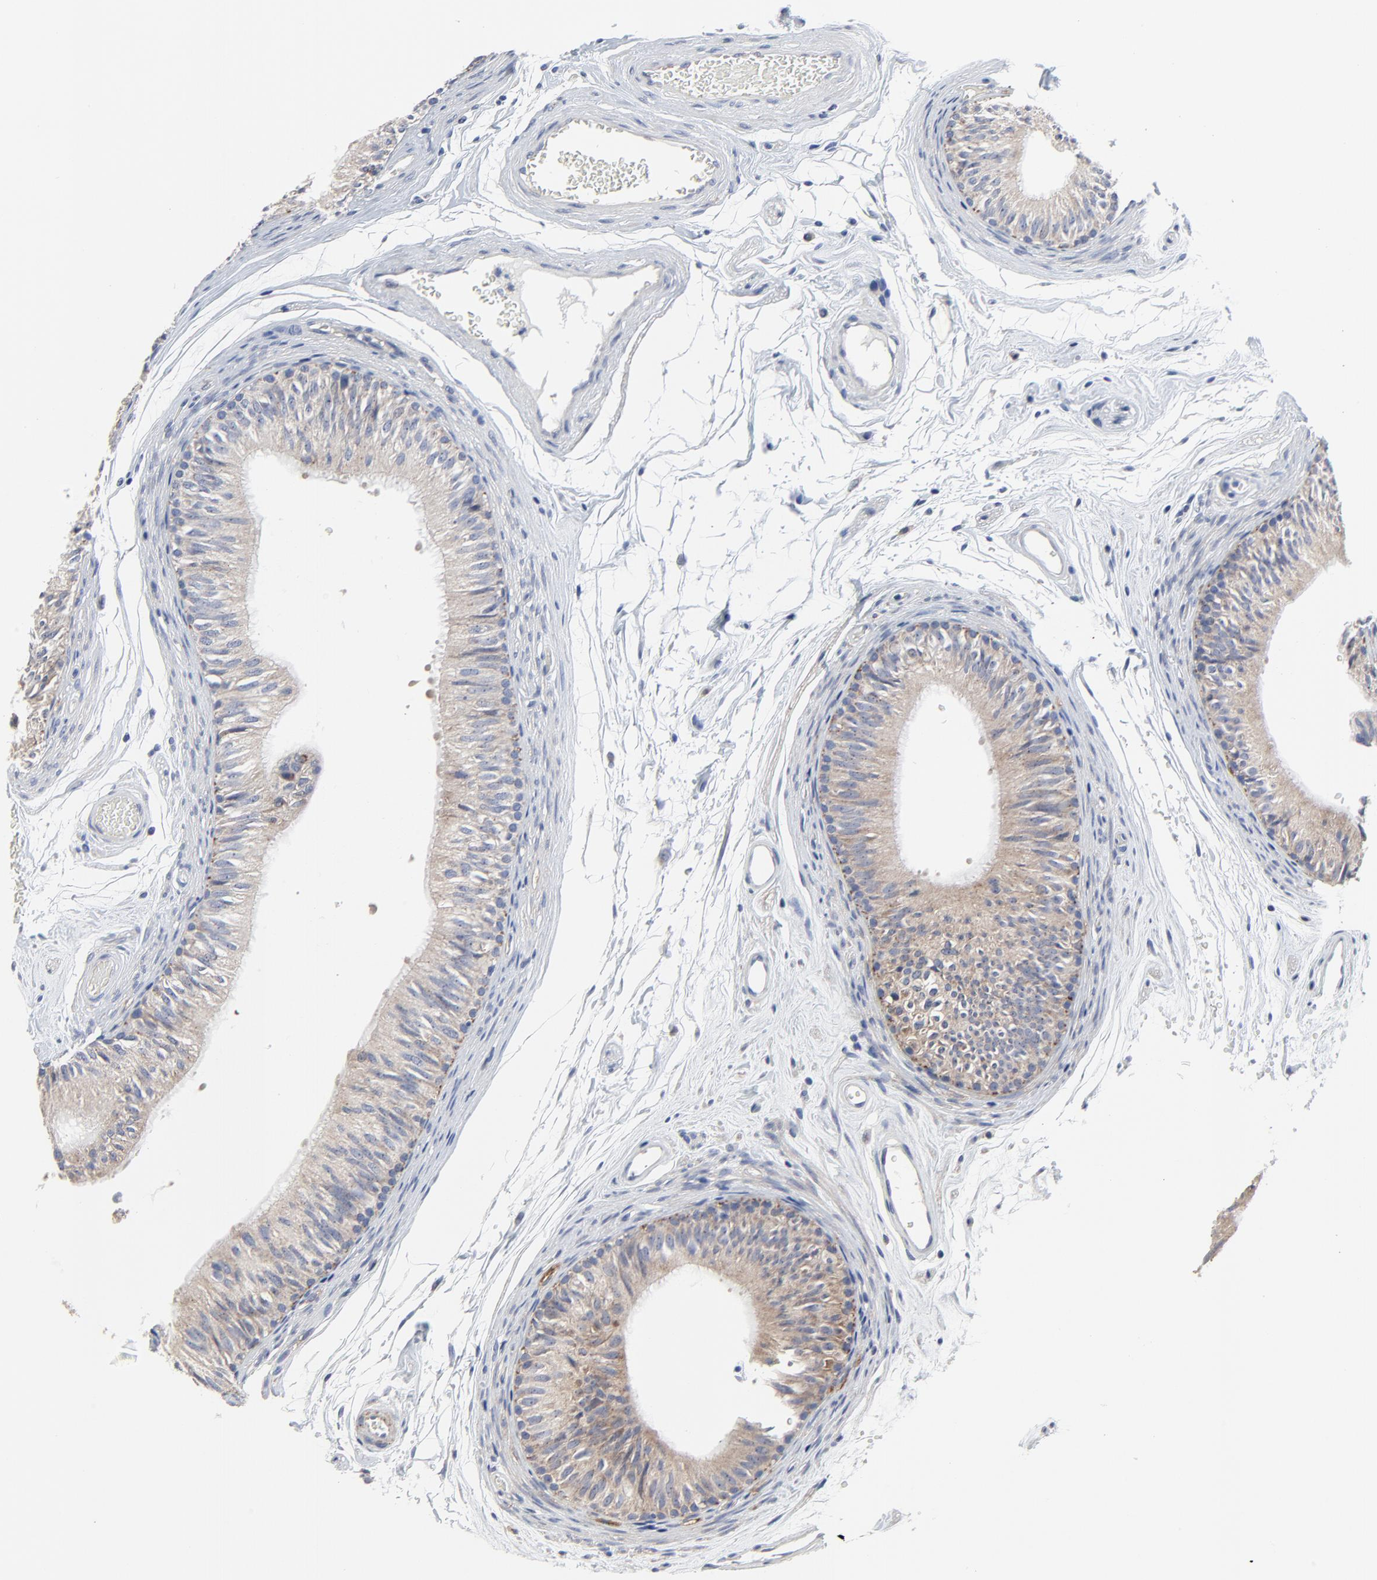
{"staining": {"intensity": "weak", "quantity": ">75%", "location": "cytoplasmic/membranous"}, "tissue": "epididymis", "cell_type": "Glandular cells", "image_type": "normal", "snomed": [{"axis": "morphology", "description": "Normal tissue, NOS"}, {"axis": "topography", "description": "Testis"}, {"axis": "topography", "description": "Epididymis"}], "caption": "Immunohistochemical staining of benign human epididymis displays weak cytoplasmic/membranous protein expression in about >75% of glandular cells.", "gene": "DHRSX", "patient": {"sex": "male", "age": 36}}